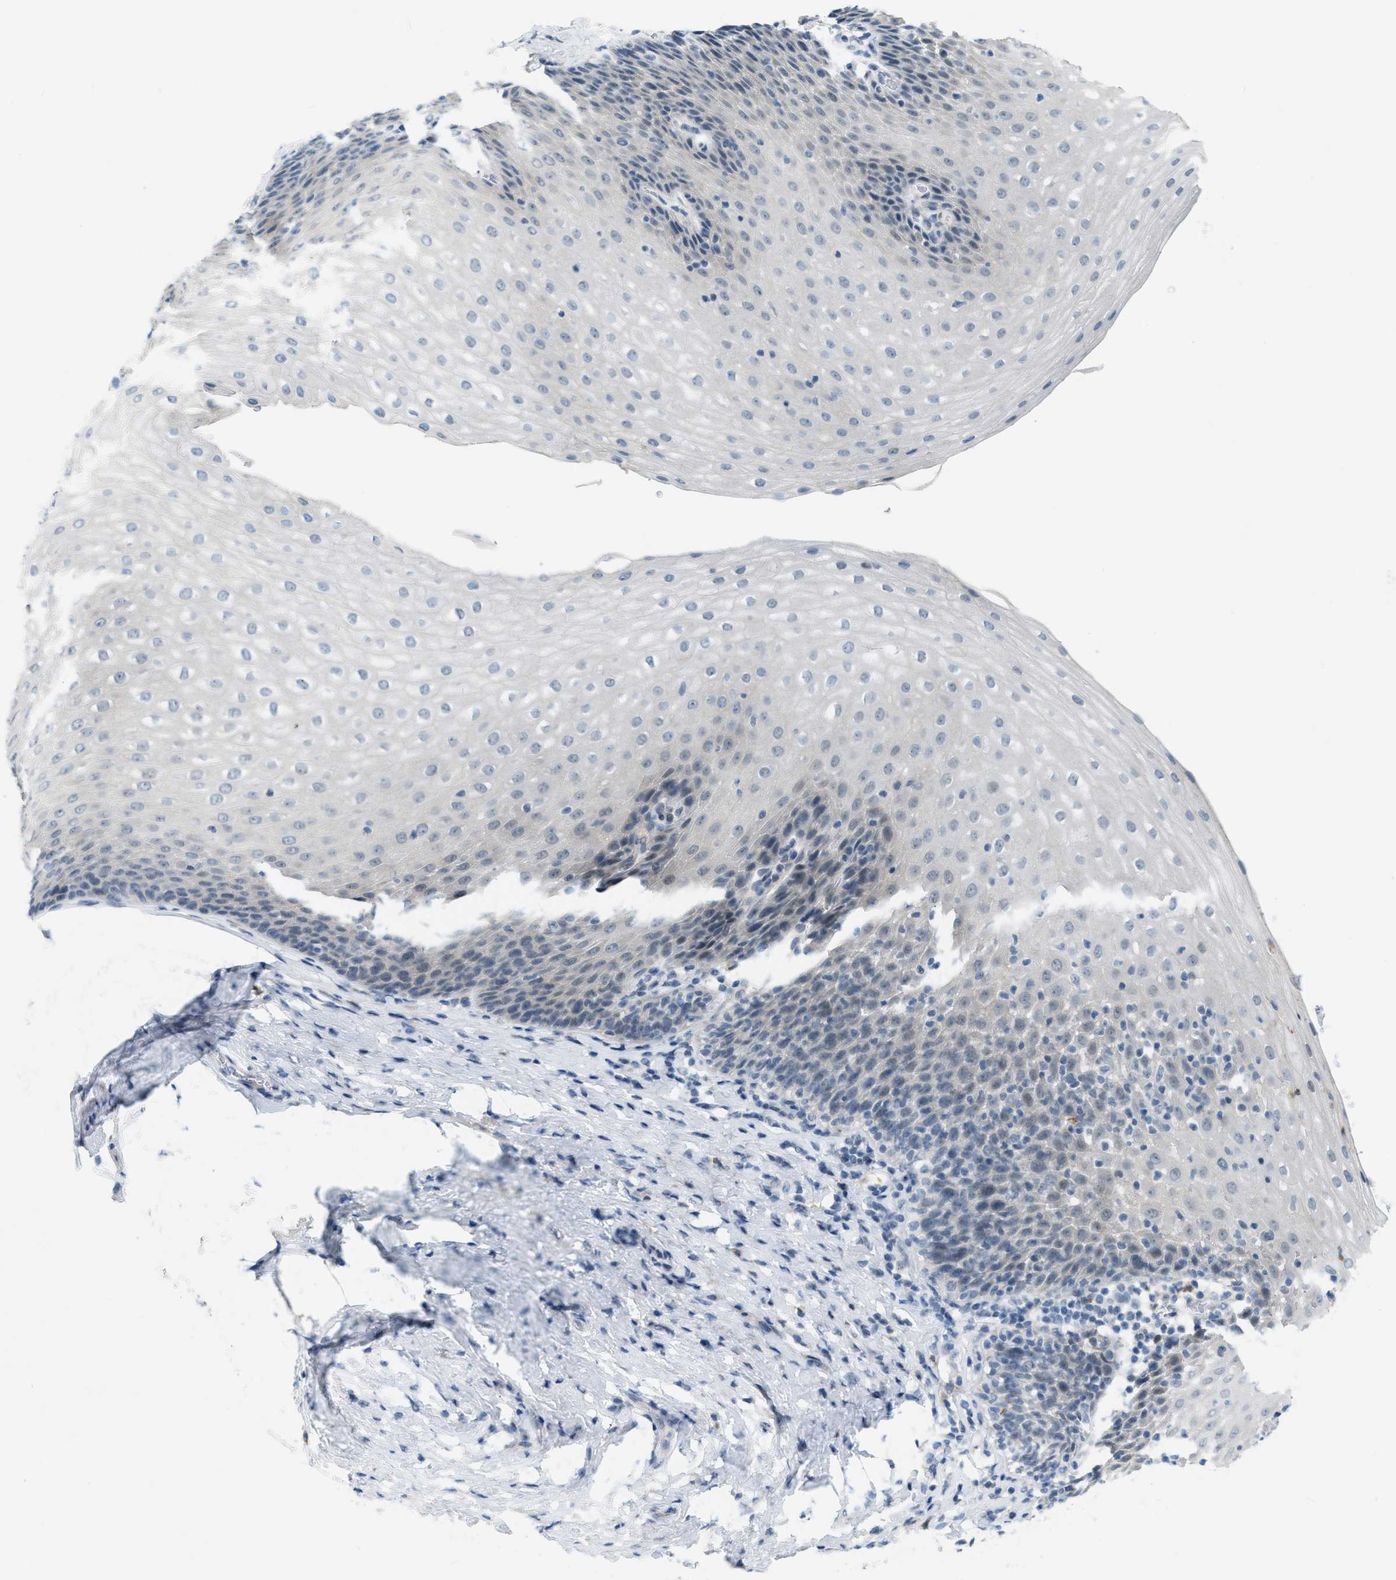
{"staining": {"intensity": "negative", "quantity": "none", "location": "none"}, "tissue": "esophagus", "cell_type": "Squamous epithelial cells", "image_type": "normal", "snomed": [{"axis": "morphology", "description": "Normal tissue, NOS"}, {"axis": "topography", "description": "Esophagus"}], "caption": "This is a photomicrograph of immunohistochemistry (IHC) staining of benign esophagus, which shows no staining in squamous epithelial cells.", "gene": "ZNF408", "patient": {"sex": "female", "age": 61}}